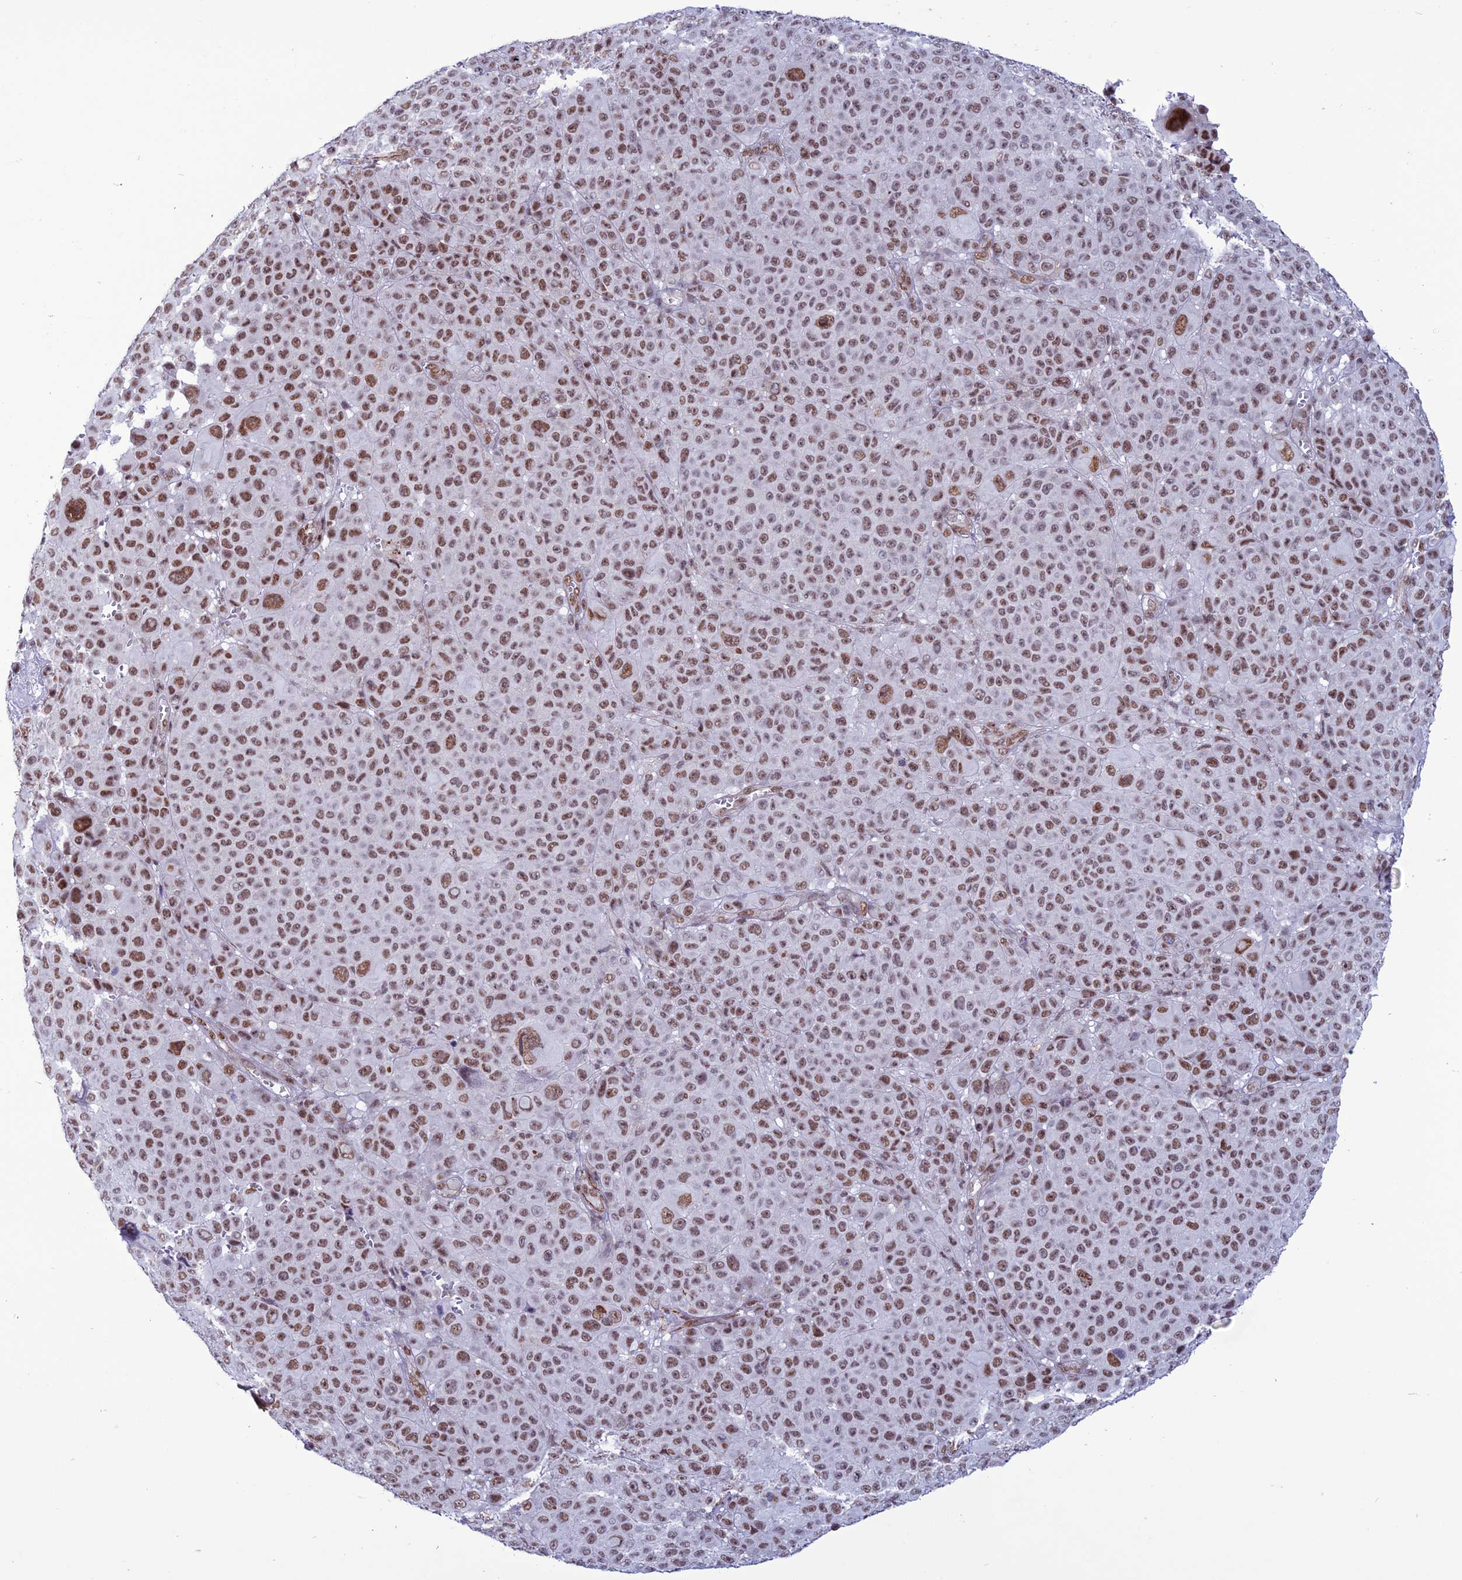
{"staining": {"intensity": "moderate", "quantity": ">75%", "location": "nuclear"}, "tissue": "melanoma", "cell_type": "Tumor cells", "image_type": "cancer", "snomed": [{"axis": "morphology", "description": "Malignant melanoma, NOS"}, {"axis": "topography", "description": "Skin"}], "caption": "Immunohistochemistry of melanoma reveals medium levels of moderate nuclear staining in about >75% of tumor cells.", "gene": "U2AF1", "patient": {"sex": "female", "age": 94}}